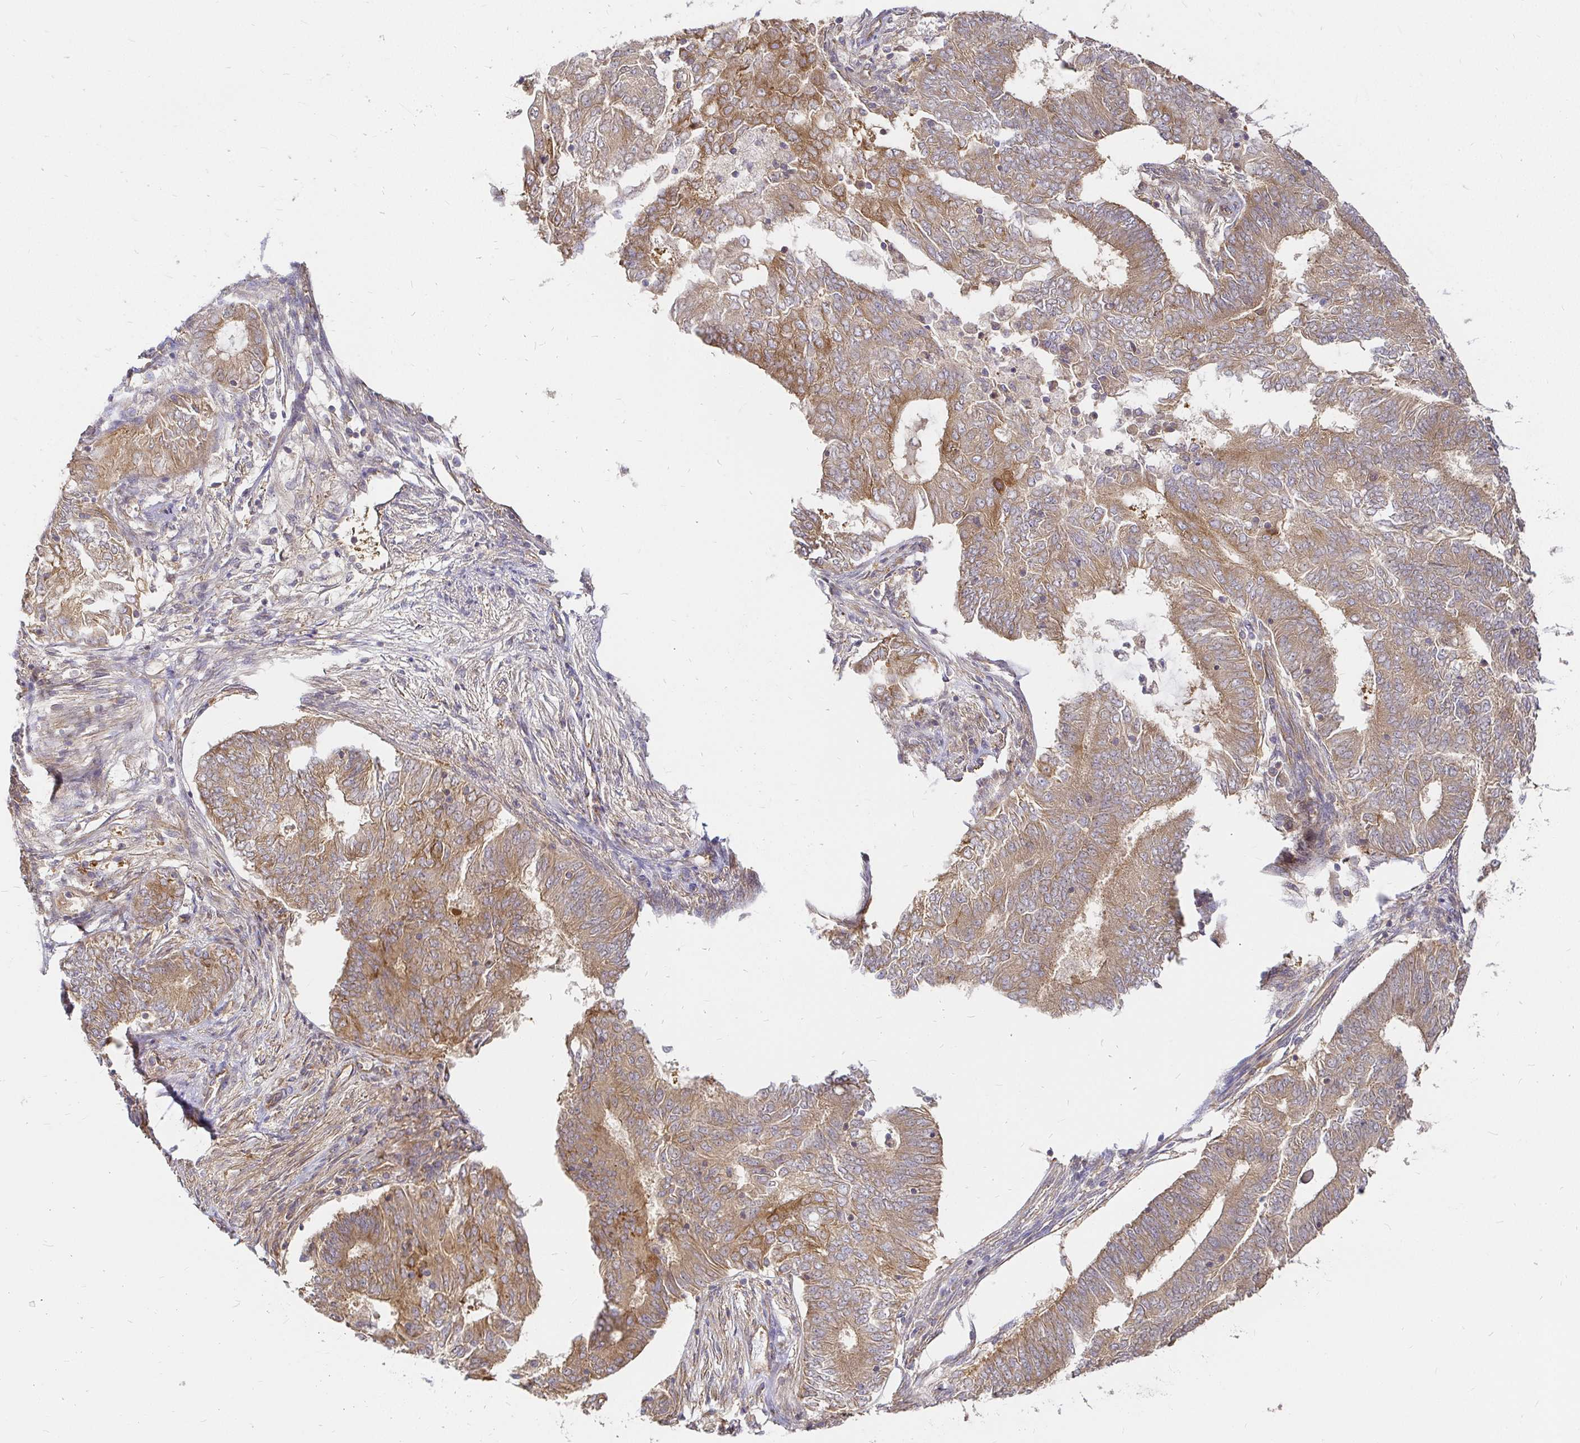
{"staining": {"intensity": "moderate", "quantity": ">75%", "location": "cytoplasmic/membranous"}, "tissue": "endometrial cancer", "cell_type": "Tumor cells", "image_type": "cancer", "snomed": [{"axis": "morphology", "description": "Adenocarcinoma, NOS"}, {"axis": "topography", "description": "Endometrium"}], "caption": "A medium amount of moderate cytoplasmic/membranous staining is present in approximately >75% of tumor cells in endometrial cancer (adenocarcinoma) tissue. (DAB (3,3'-diaminobenzidine) = brown stain, brightfield microscopy at high magnification).", "gene": "KIF5B", "patient": {"sex": "female", "age": 62}}